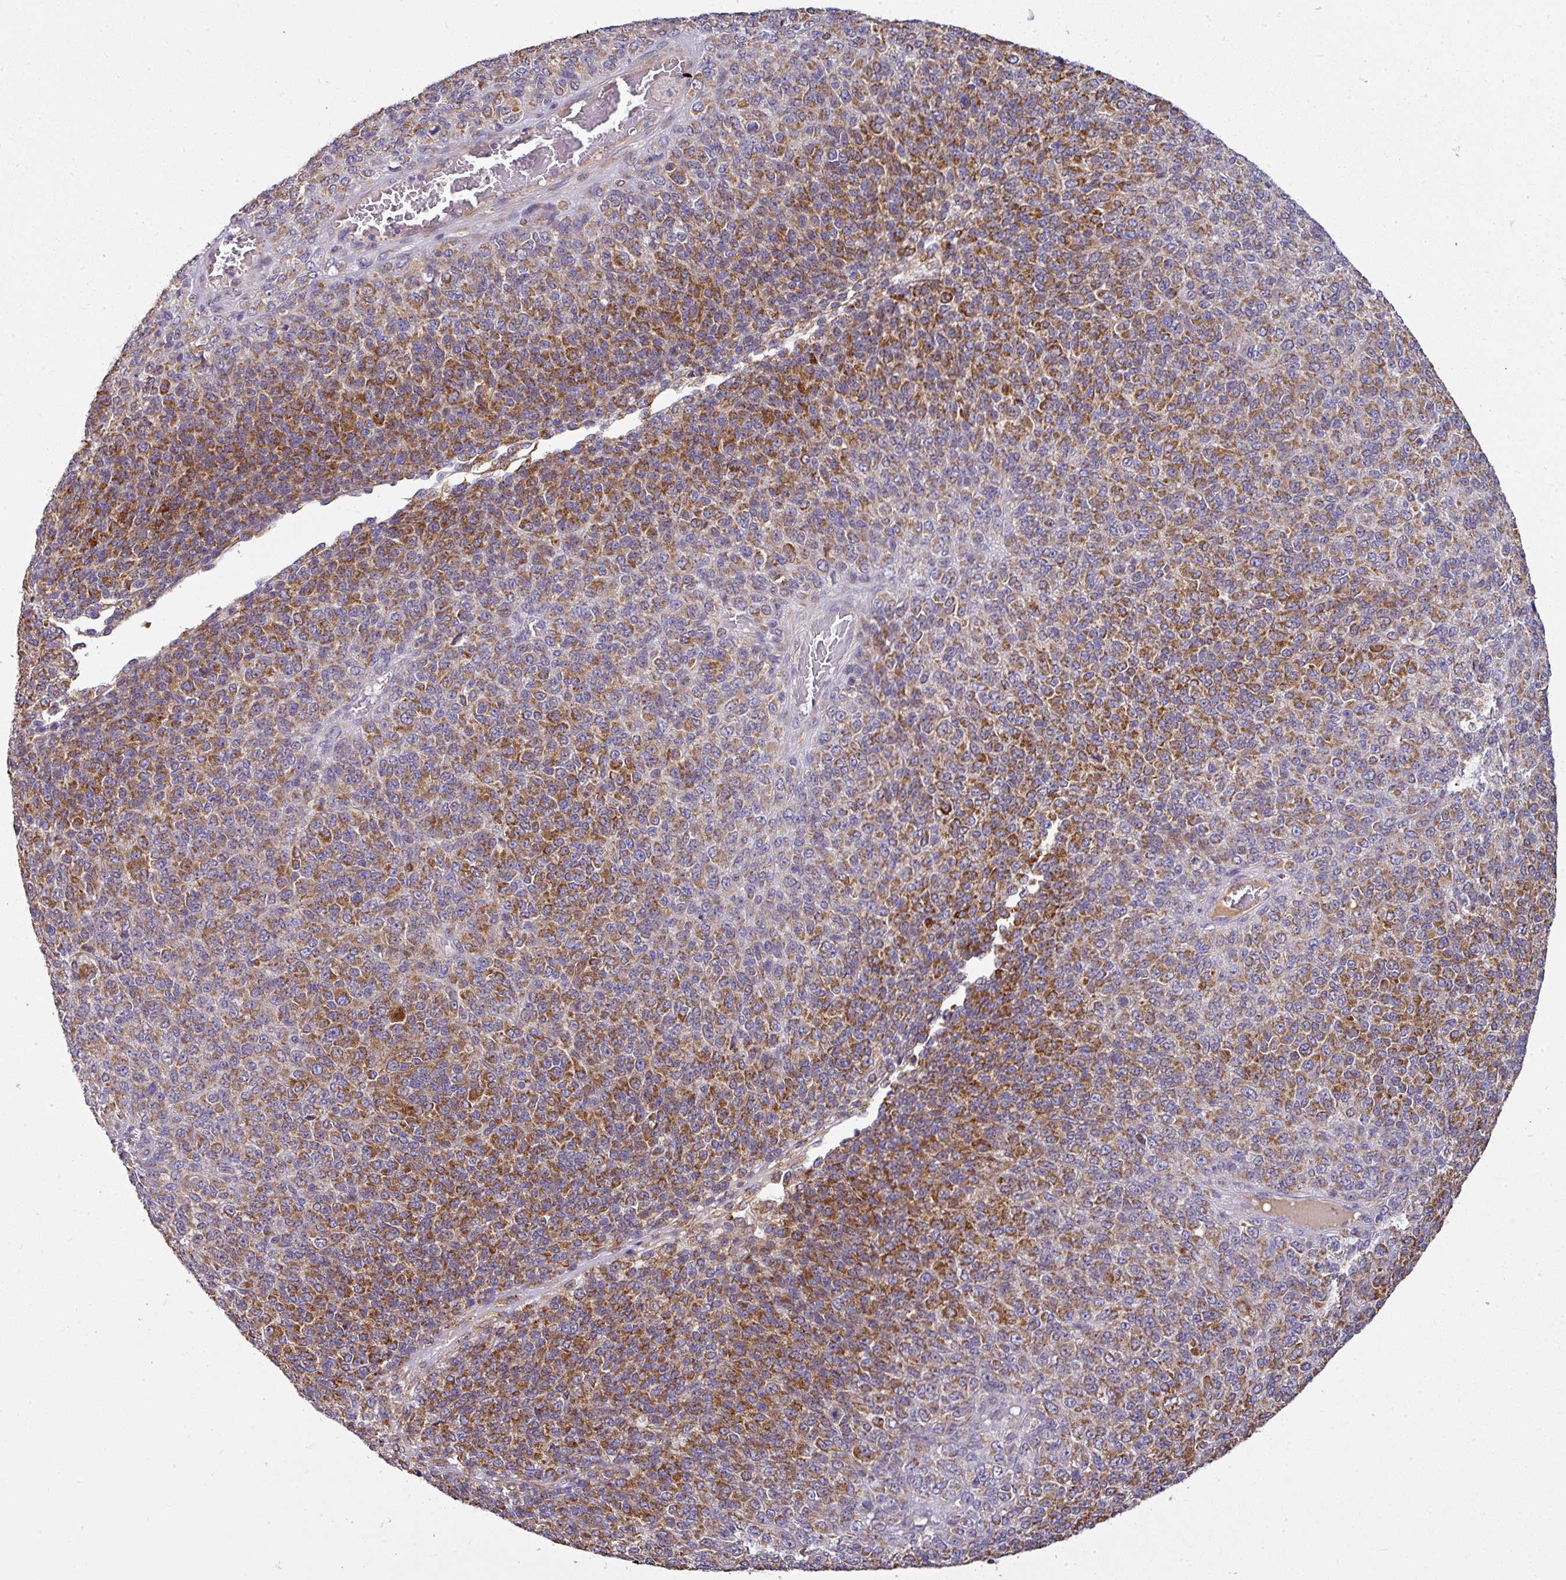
{"staining": {"intensity": "moderate", "quantity": ">75%", "location": "cytoplasmic/membranous"}, "tissue": "melanoma", "cell_type": "Tumor cells", "image_type": "cancer", "snomed": [{"axis": "morphology", "description": "Malignant melanoma, Metastatic site"}, {"axis": "topography", "description": "Brain"}], "caption": "Tumor cells reveal moderate cytoplasmic/membranous positivity in approximately >75% of cells in malignant melanoma (metastatic site). (DAB = brown stain, brightfield microscopy at high magnification).", "gene": "GAN", "patient": {"sex": "female", "age": 56}}